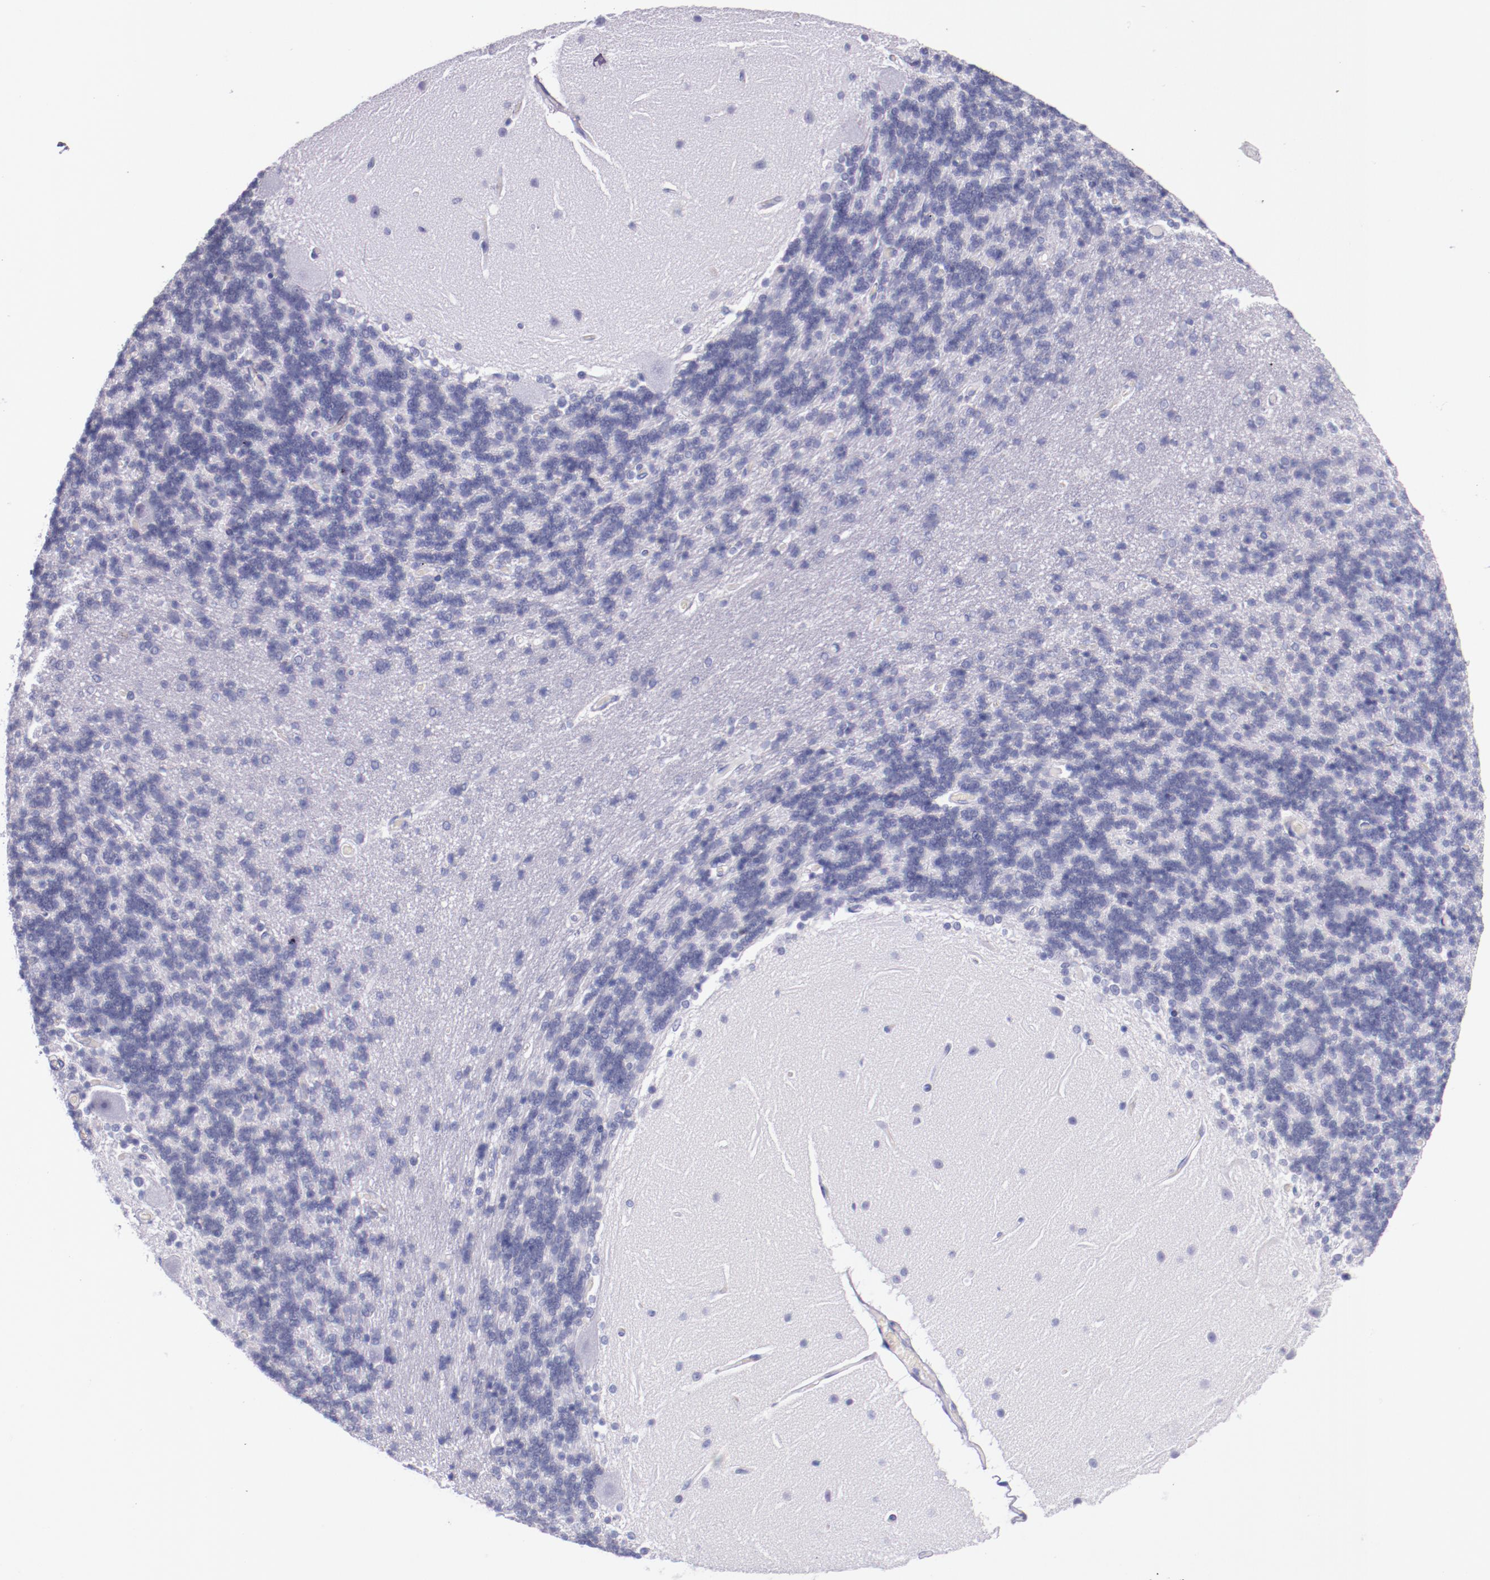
{"staining": {"intensity": "negative", "quantity": "none", "location": "none"}, "tissue": "cerebellum", "cell_type": "Cells in granular layer", "image_type": "normal", "snomed": [{"axis": "morphology", "description": "Normal tissue, NOS"}, {"axis": "topography", "description": "Cerebellum"}], "caption": "Cerebellum stained for a protein using immunohistochemistry reveals no positivity cells in granular layer.", "gene": "IRF4", "patient": {"sex": "female", "age": 54}}